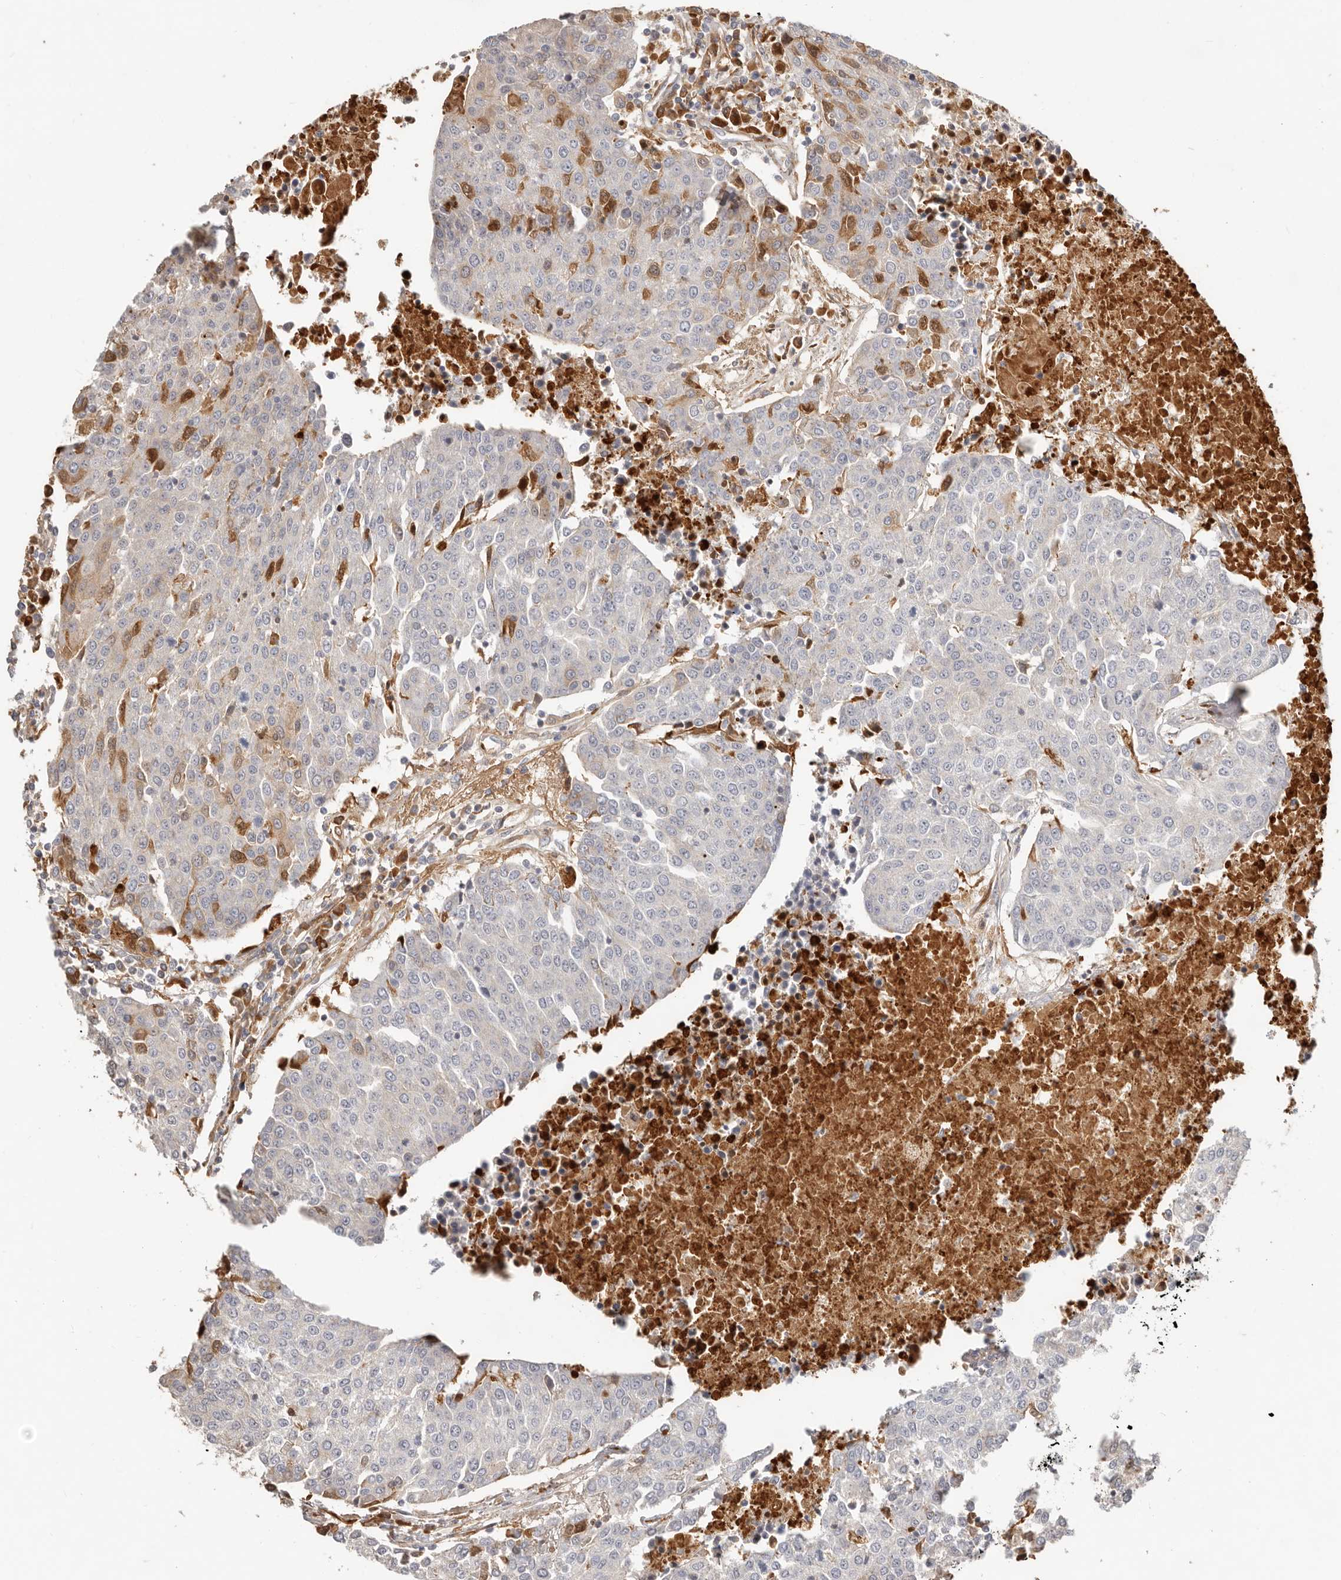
{"staining": {"intensity": "moderate", "quantity": "<25%", "location": "cytoplasmic/membranous"}, "tissue": "urothelial cancer", "cell_type": "Tumor cells", "image_type": "cancer", "snomed": [{"axis": "morphology", "description": "Urothelial carcinoma, High grade"}, {"axis": "topography", "description": "Urinary bladder"}], "caption": "DAB (3,3'-diaminobenzidine) immunohistochemical staining of human high-grade urothelial carcinoma exhibits moderate cytoplasmic/membranous protein positivity in about <25% of tumor cells. (Stains: DAB in brown, nuclei in blue, Microscopy: brightfield microscopy at high magnification).", "gene": "MTFR2", "patient": {"sex": "female", "age": 85}}